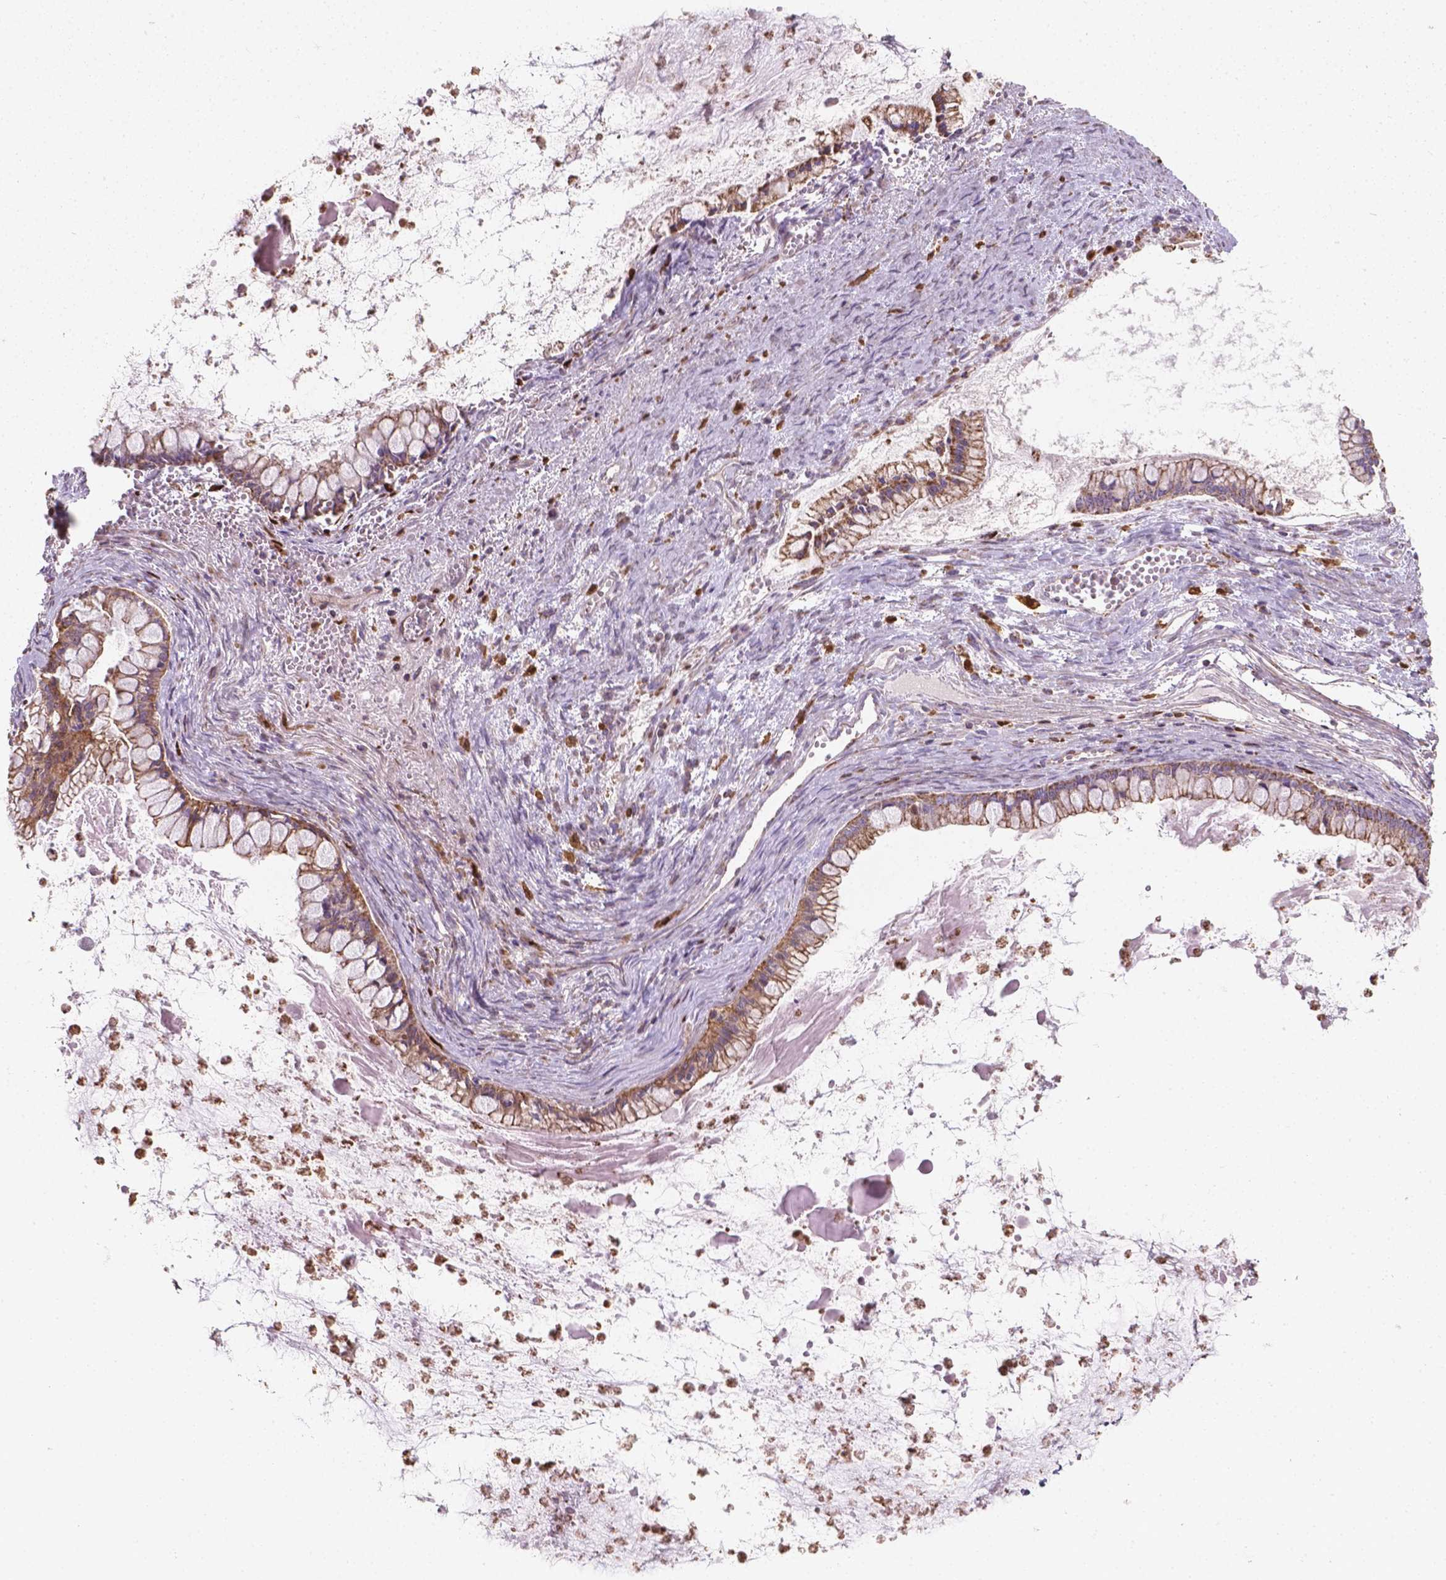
{"staining": {"intensity": "moderate", "quantity": ">75%", "location": "cytoplasmic/membranous"}, "tissue": "ovarian cancer", "cell_type": "Tumor cells", "image_type": "cancer", "snomed": [{"axis": "morphology", "description": "Cystadenocarcinoma, mucinous, NOS"}, {"axis": "topography", "description": "Ovary"}], "caption": "IHC (DAB (3,3'-diaminobenzidine)) staining of ovarian cancer (mucinous cystadenocarcinoma) exhibits moderate cytoplasmic/membranous protein staining in about >75% of tumor cells.", "gene": "TCAF1", "patient": {"sex": "female", "age": 67}}